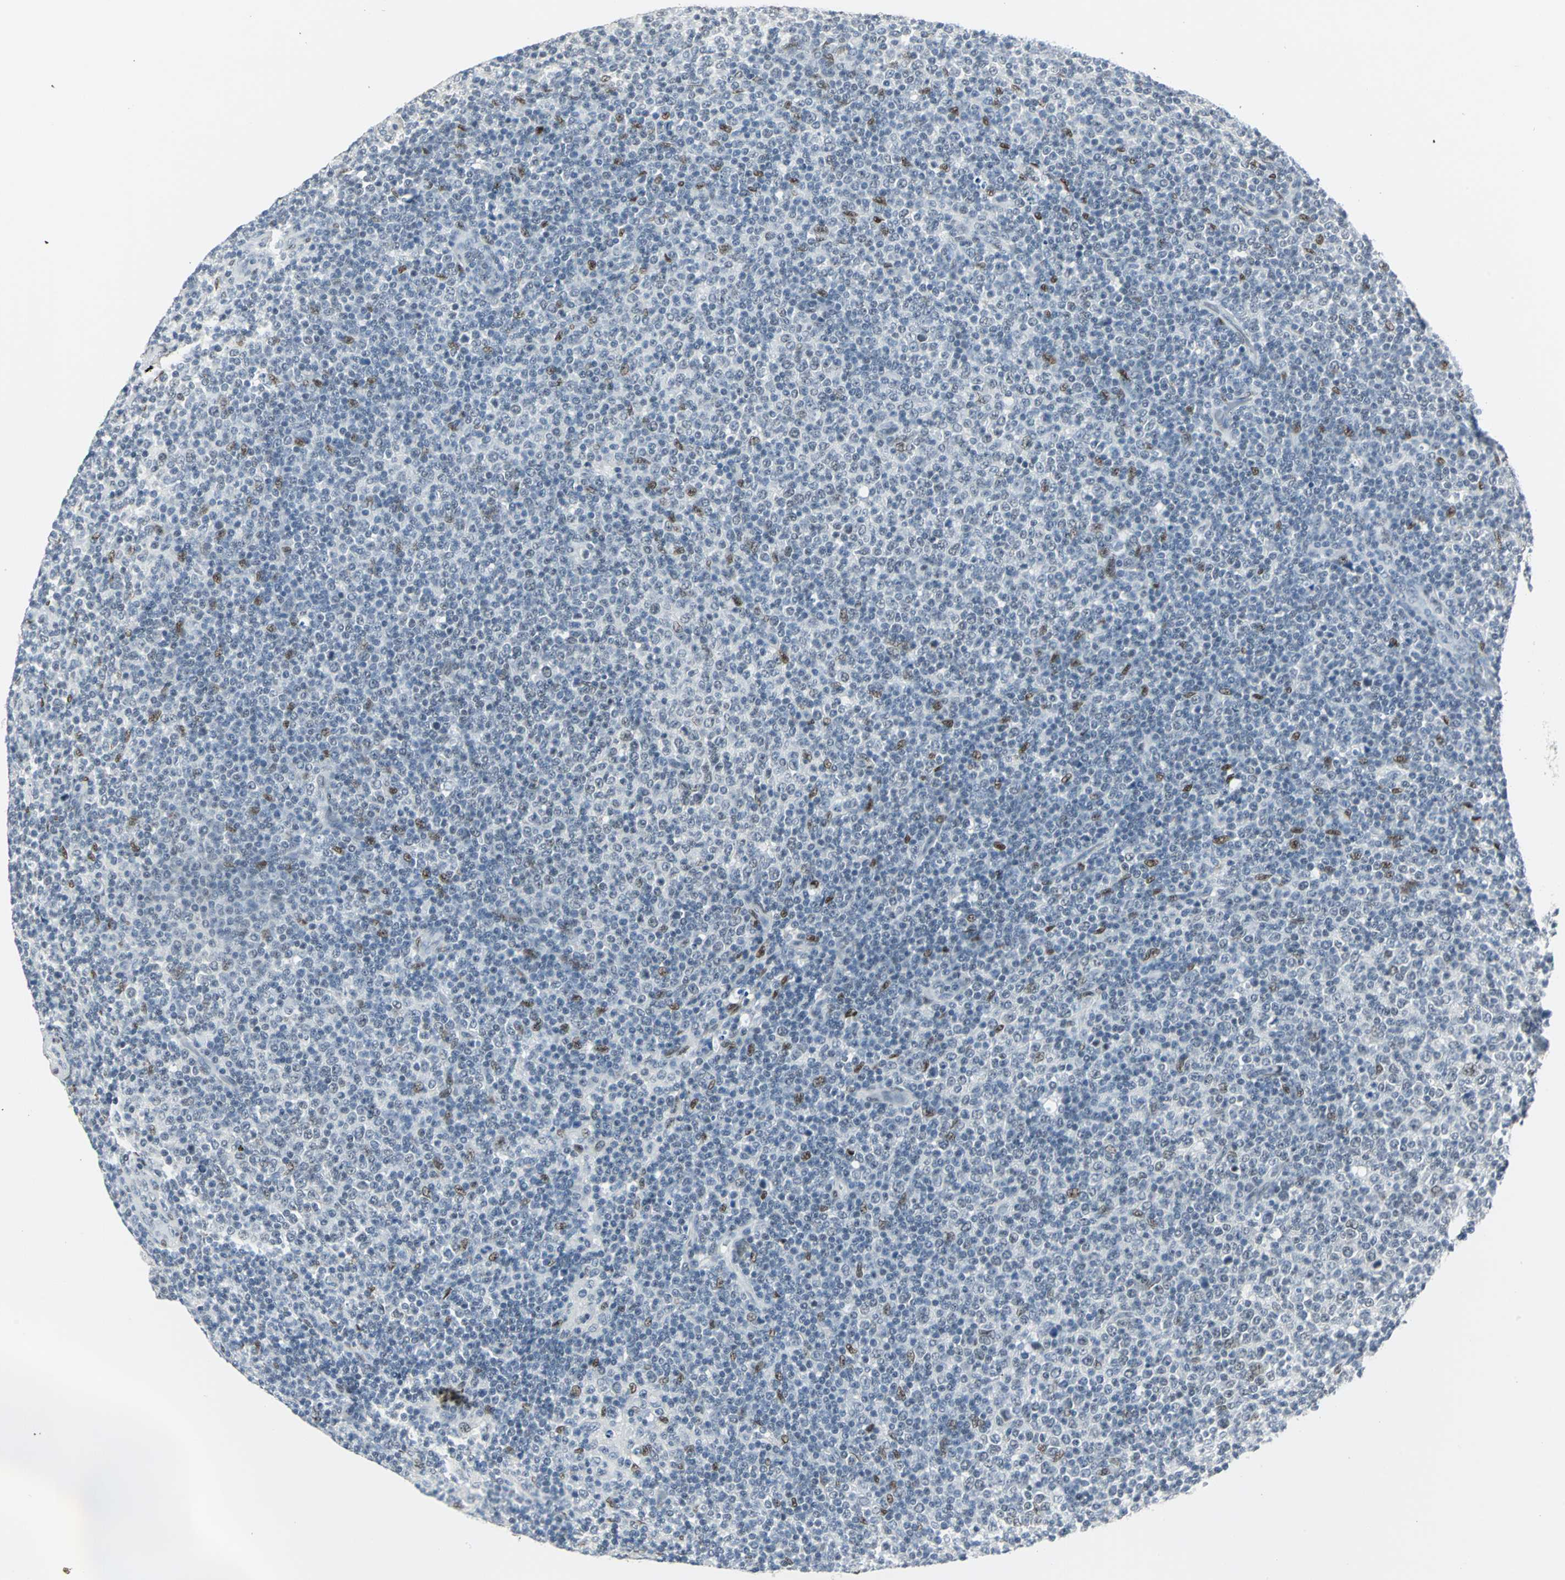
{"staining": {"intensity": "moderate", "quantity": "<25%", "location": "nuclear"}, "tissue": "lymphoma", "cell_type": "Tumor cells", "image_type": "cancer", "snomed": [{"axis": "morphology", "description": "Malignant lymphoma, non-Hodgkin's type, Low grade"}, {"axis": "topography", "description": "Lymph node"}], "caption": "Malignant lymphoma, non-Hodgkin's type (low-grade) stained with DAB IHC shows low levels of moderate nuclear staining in approximately <25% of tumor cells.", "gene": "MEIS2", "patient": {"sex": "male", "age": 70}}